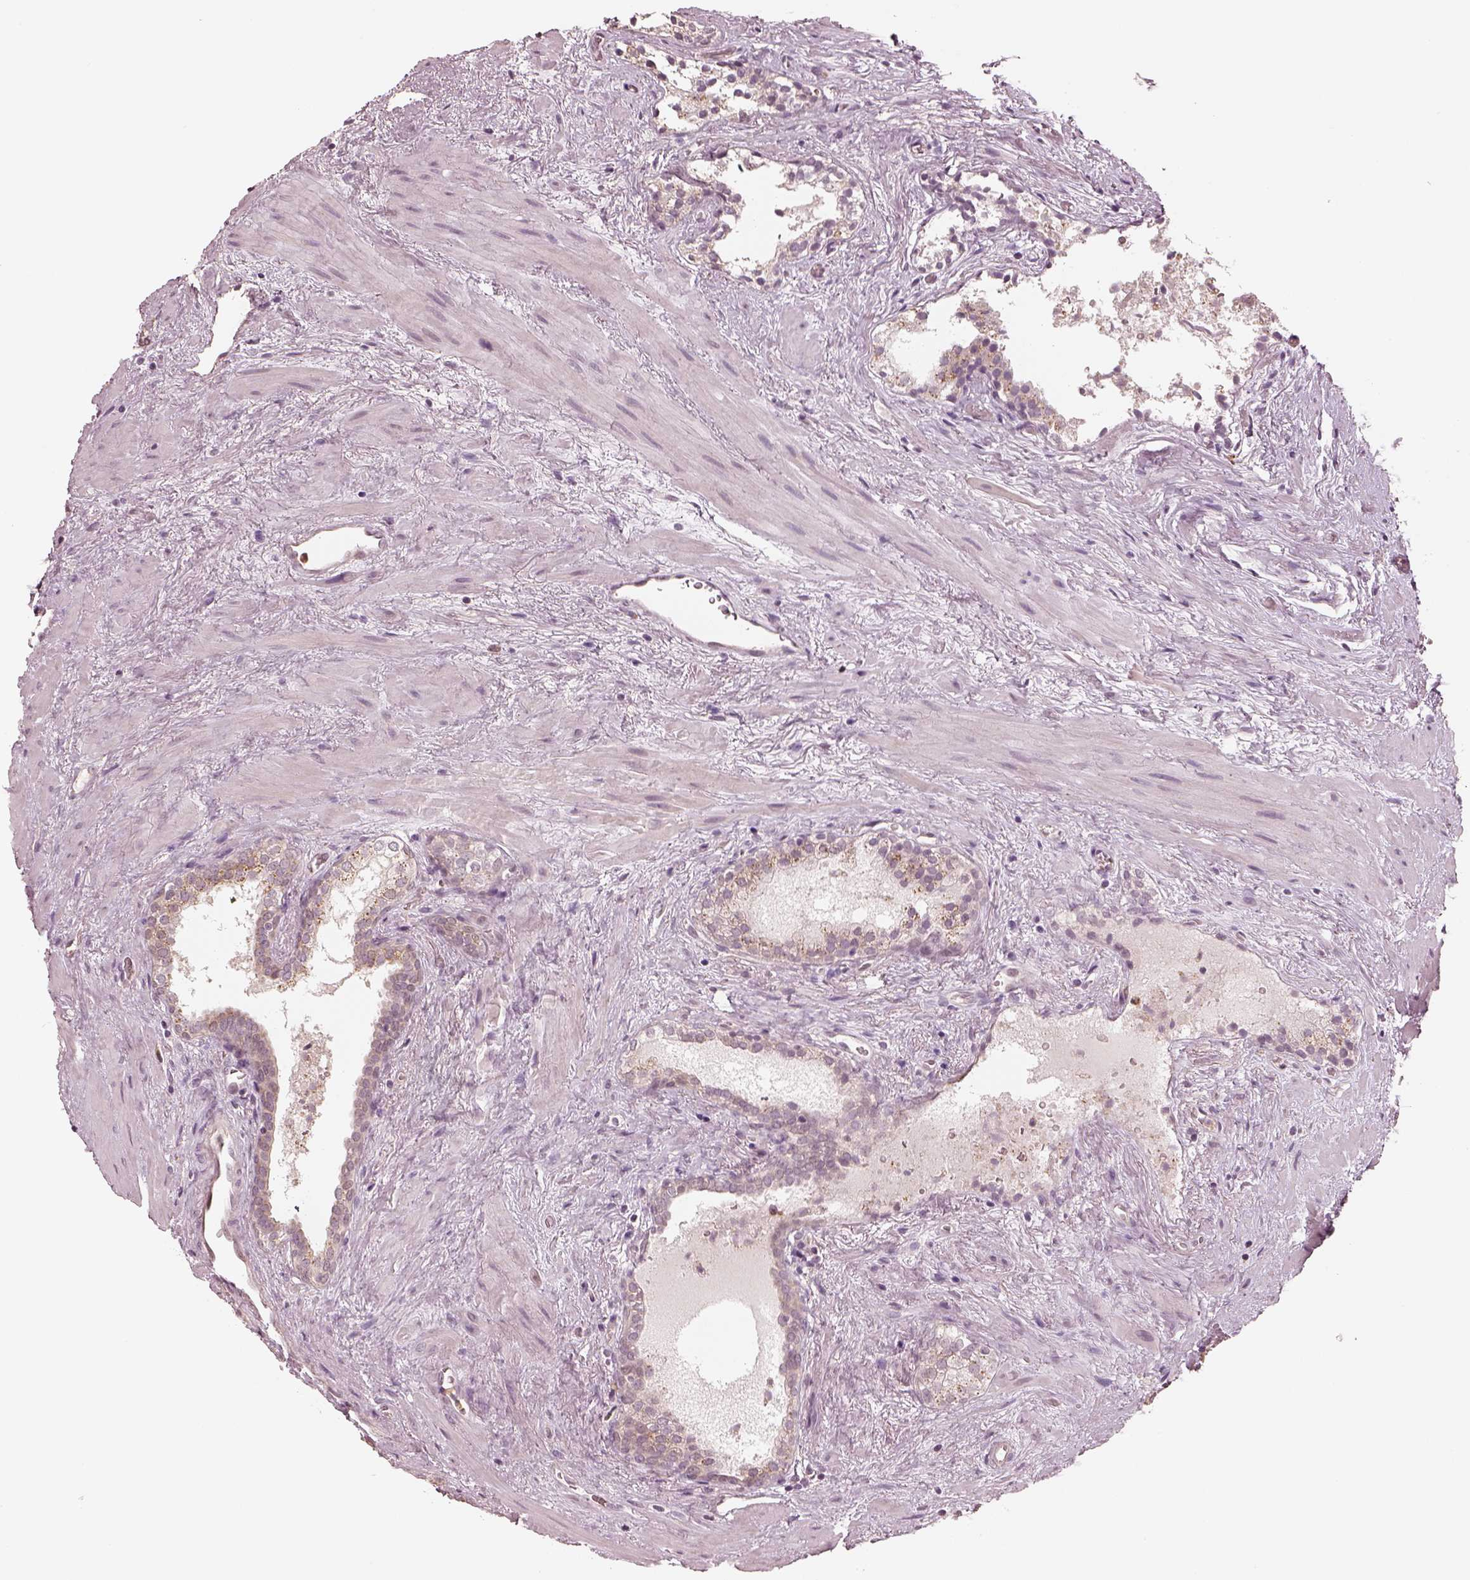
{"staining": {"intensity": "negative", "quantity": "none", "location": "none"}, "tissue": "prostate cancer", "cell_type": "Tumor cells", "image_type": "cancer", "snomed": [{"axis": "morphology", "description": "Adenocarcinoma, NOS"}, {"axis": "topography", "description": "Prostate"}], "caption": "This is an immunohistochemistry photomicrograph of prostate cancer (adenocarcinoma). There is no expression in tumor cells.", "gene": "CRB1", "patient": {"sex": "male", "age": 66}}